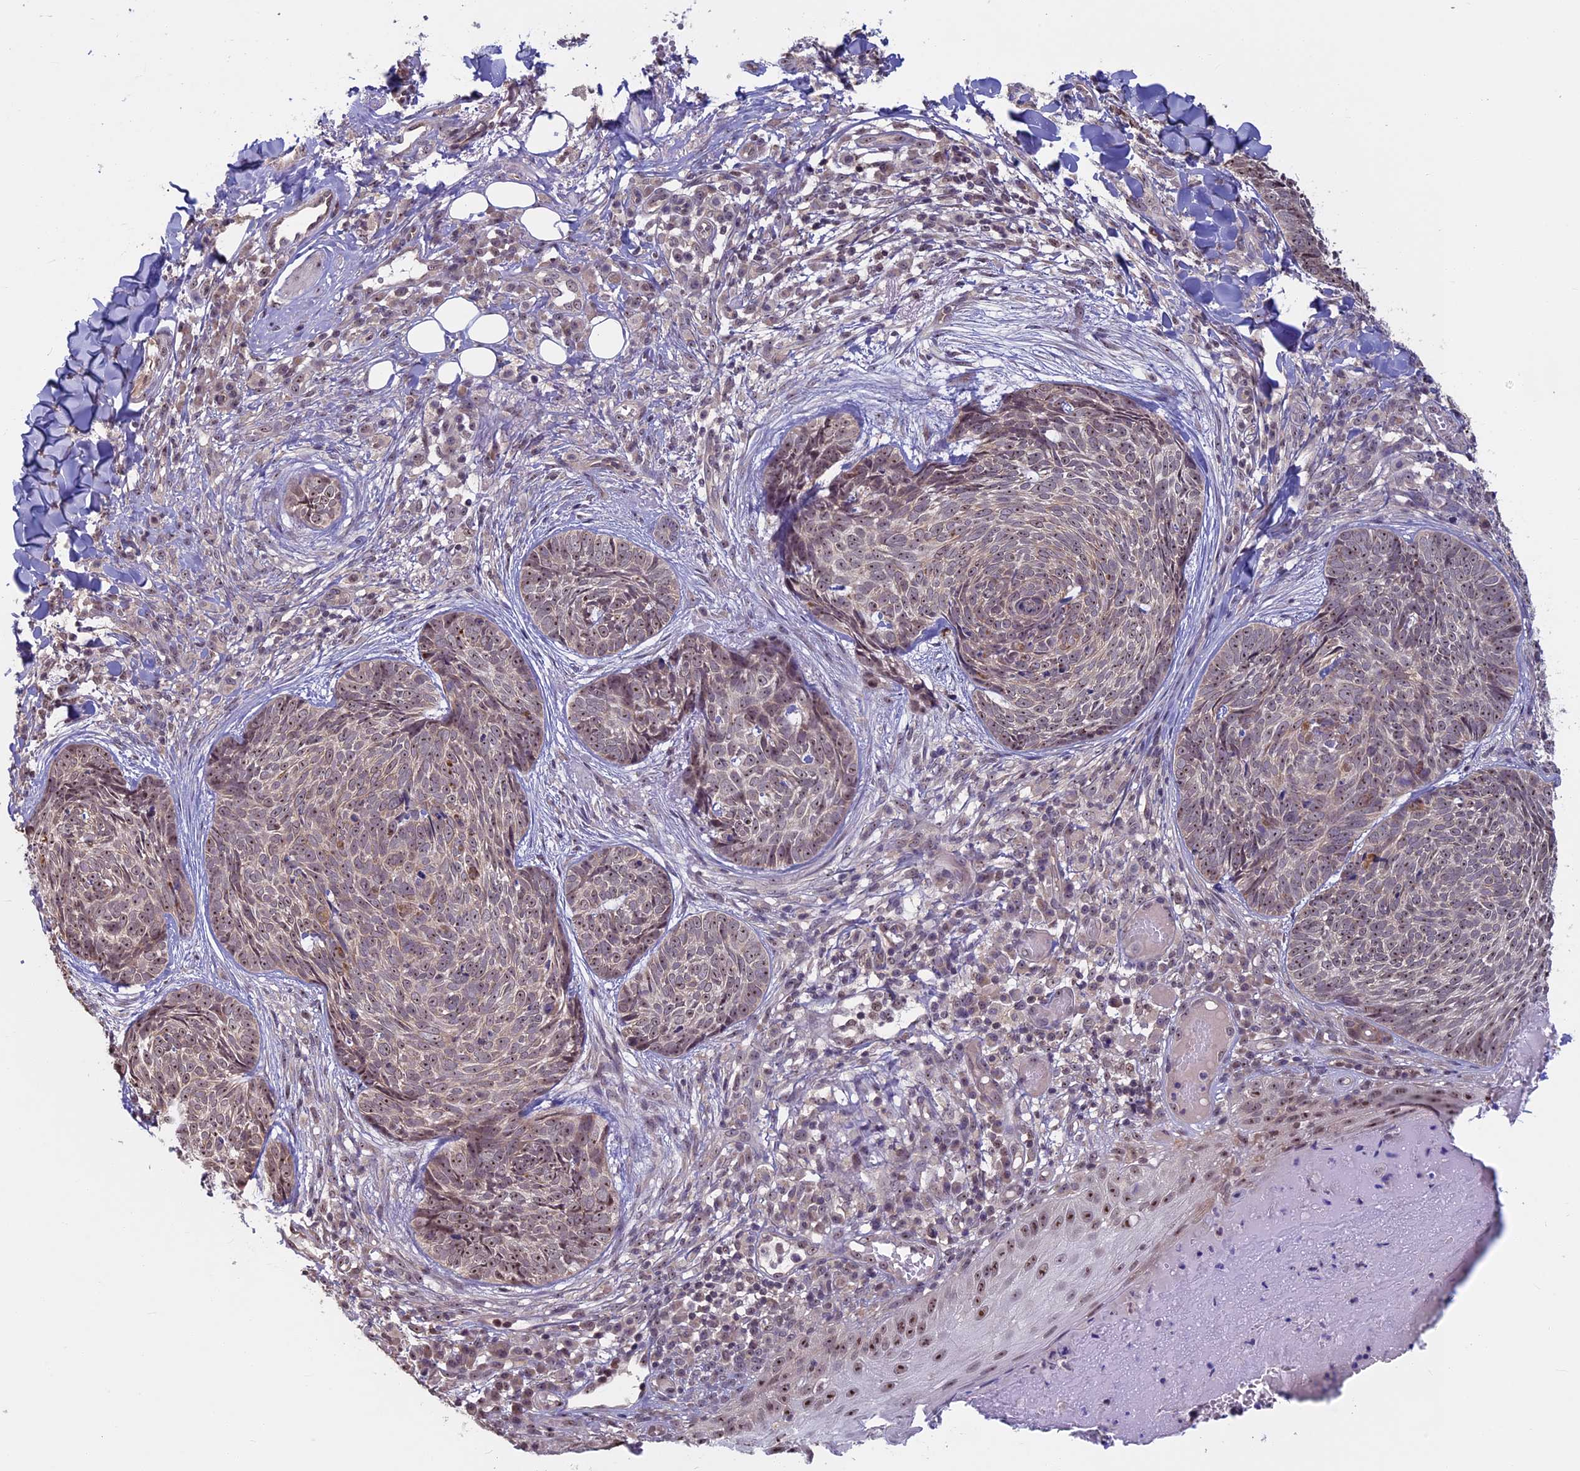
{"staining": {"intensity": "weak", "quantity": "25%-75%", "location": "cytoplasmic/membranous,nuclear"}, "tissue": "skin cancer", "cell_type": "Tumor cells", "image_type": "cancer", "snomed": [{"axis": "morphology", "description": "Basal cell carcinoma"}, {"axis": "topography", "description": "Skin"}], "caption": "Skin basal cell carcinoma tissue displays weak cytoplasmic/membranous and nuclear positivity in approximately 25%-75% of tumor cells", "gene": "SPIRE1", "patient": {"sex": "female", "age": 61}}